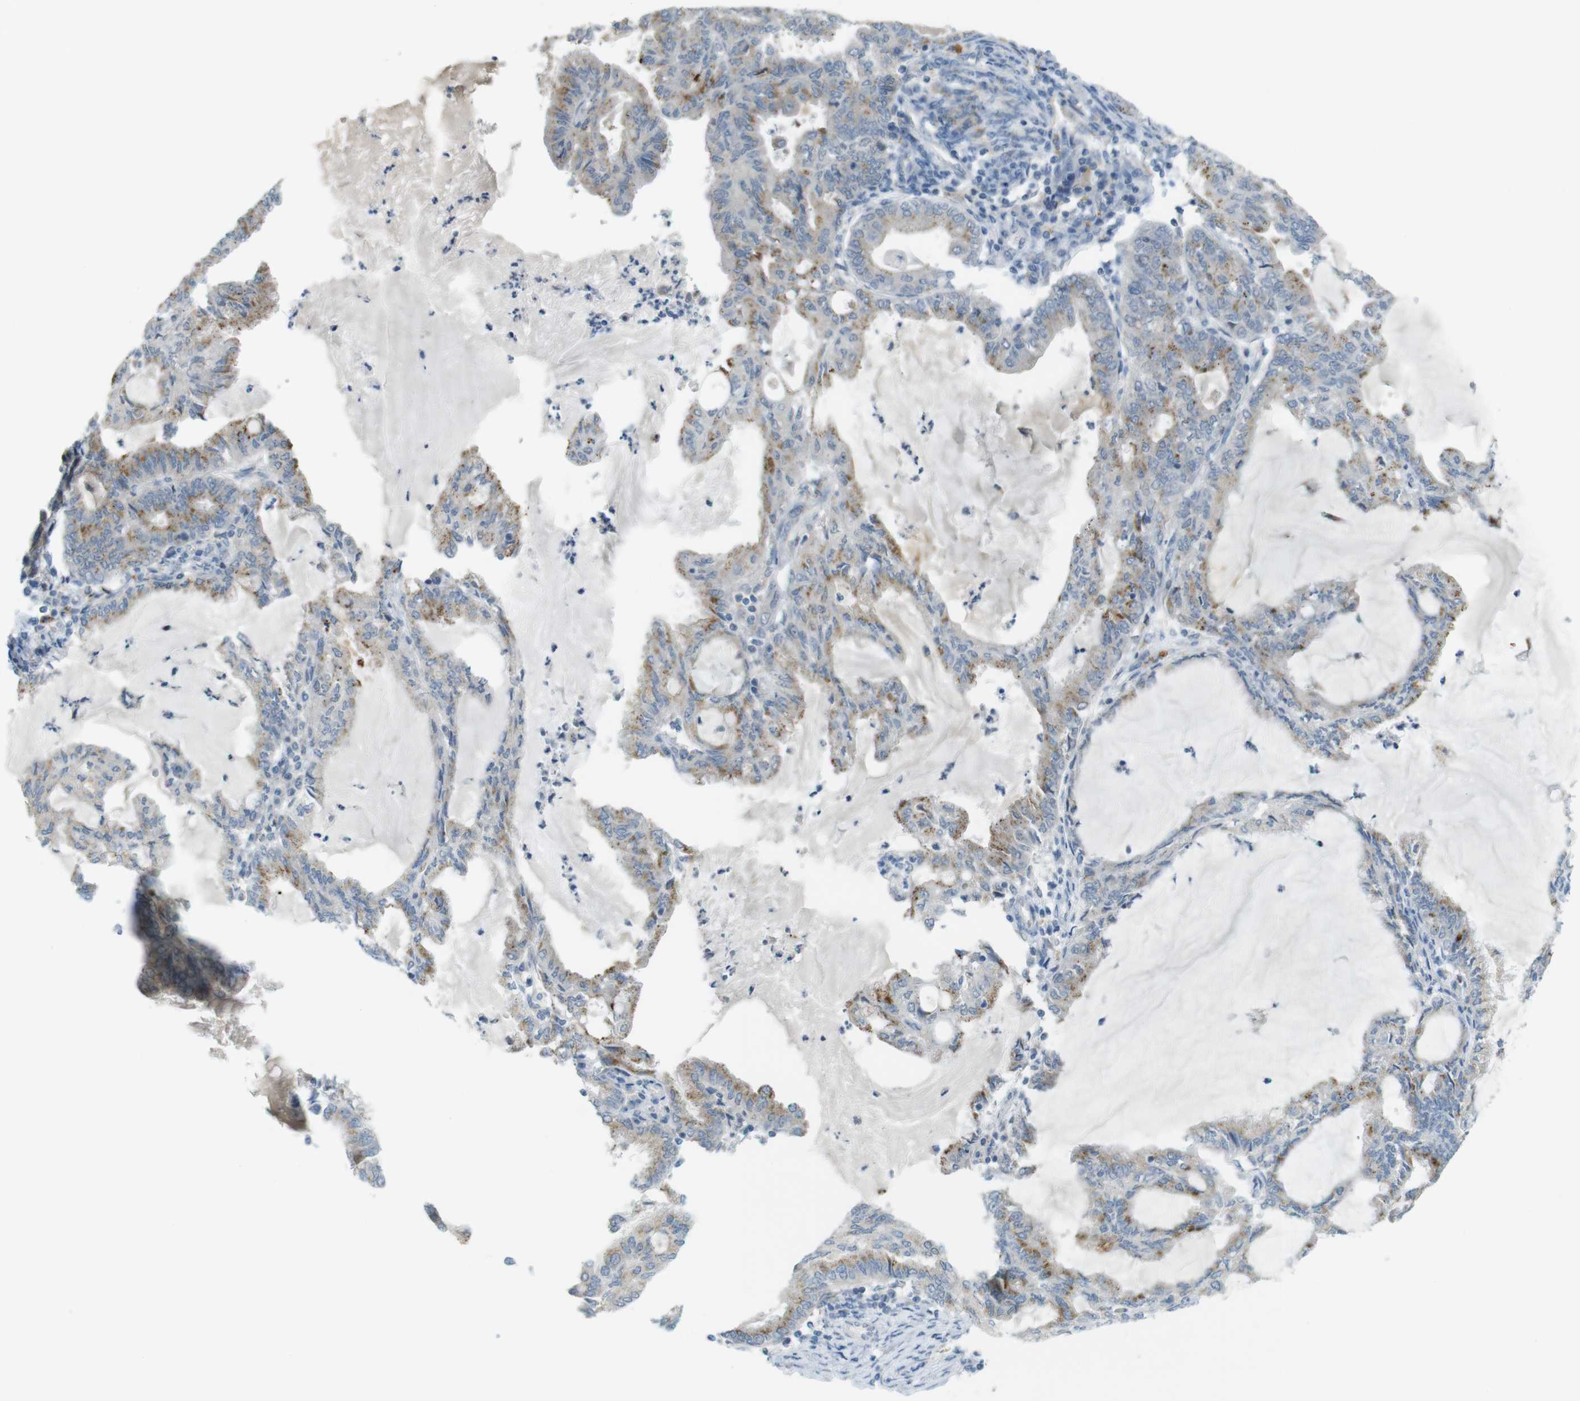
{"staining": {"intensity": "moderate", "quantity": ">75%", "location": "cytoplasmic/membranous"}, "tissue": "endometrial cancer", "cell_type": "Tumor cells", "image_type": "cancer", "snomed": [{"axis": "morphology", "description": "Adenocarcinoma, NOS"}, {"axis": "topography", "description": "Endometrium"}], "caption": "Adenocarcinoma (endometrial) stained with a protein marker demonstrates moderate staining in tumor cells.", "gene": "UGT8", "patient": {"sex": "female", "age": 86}}